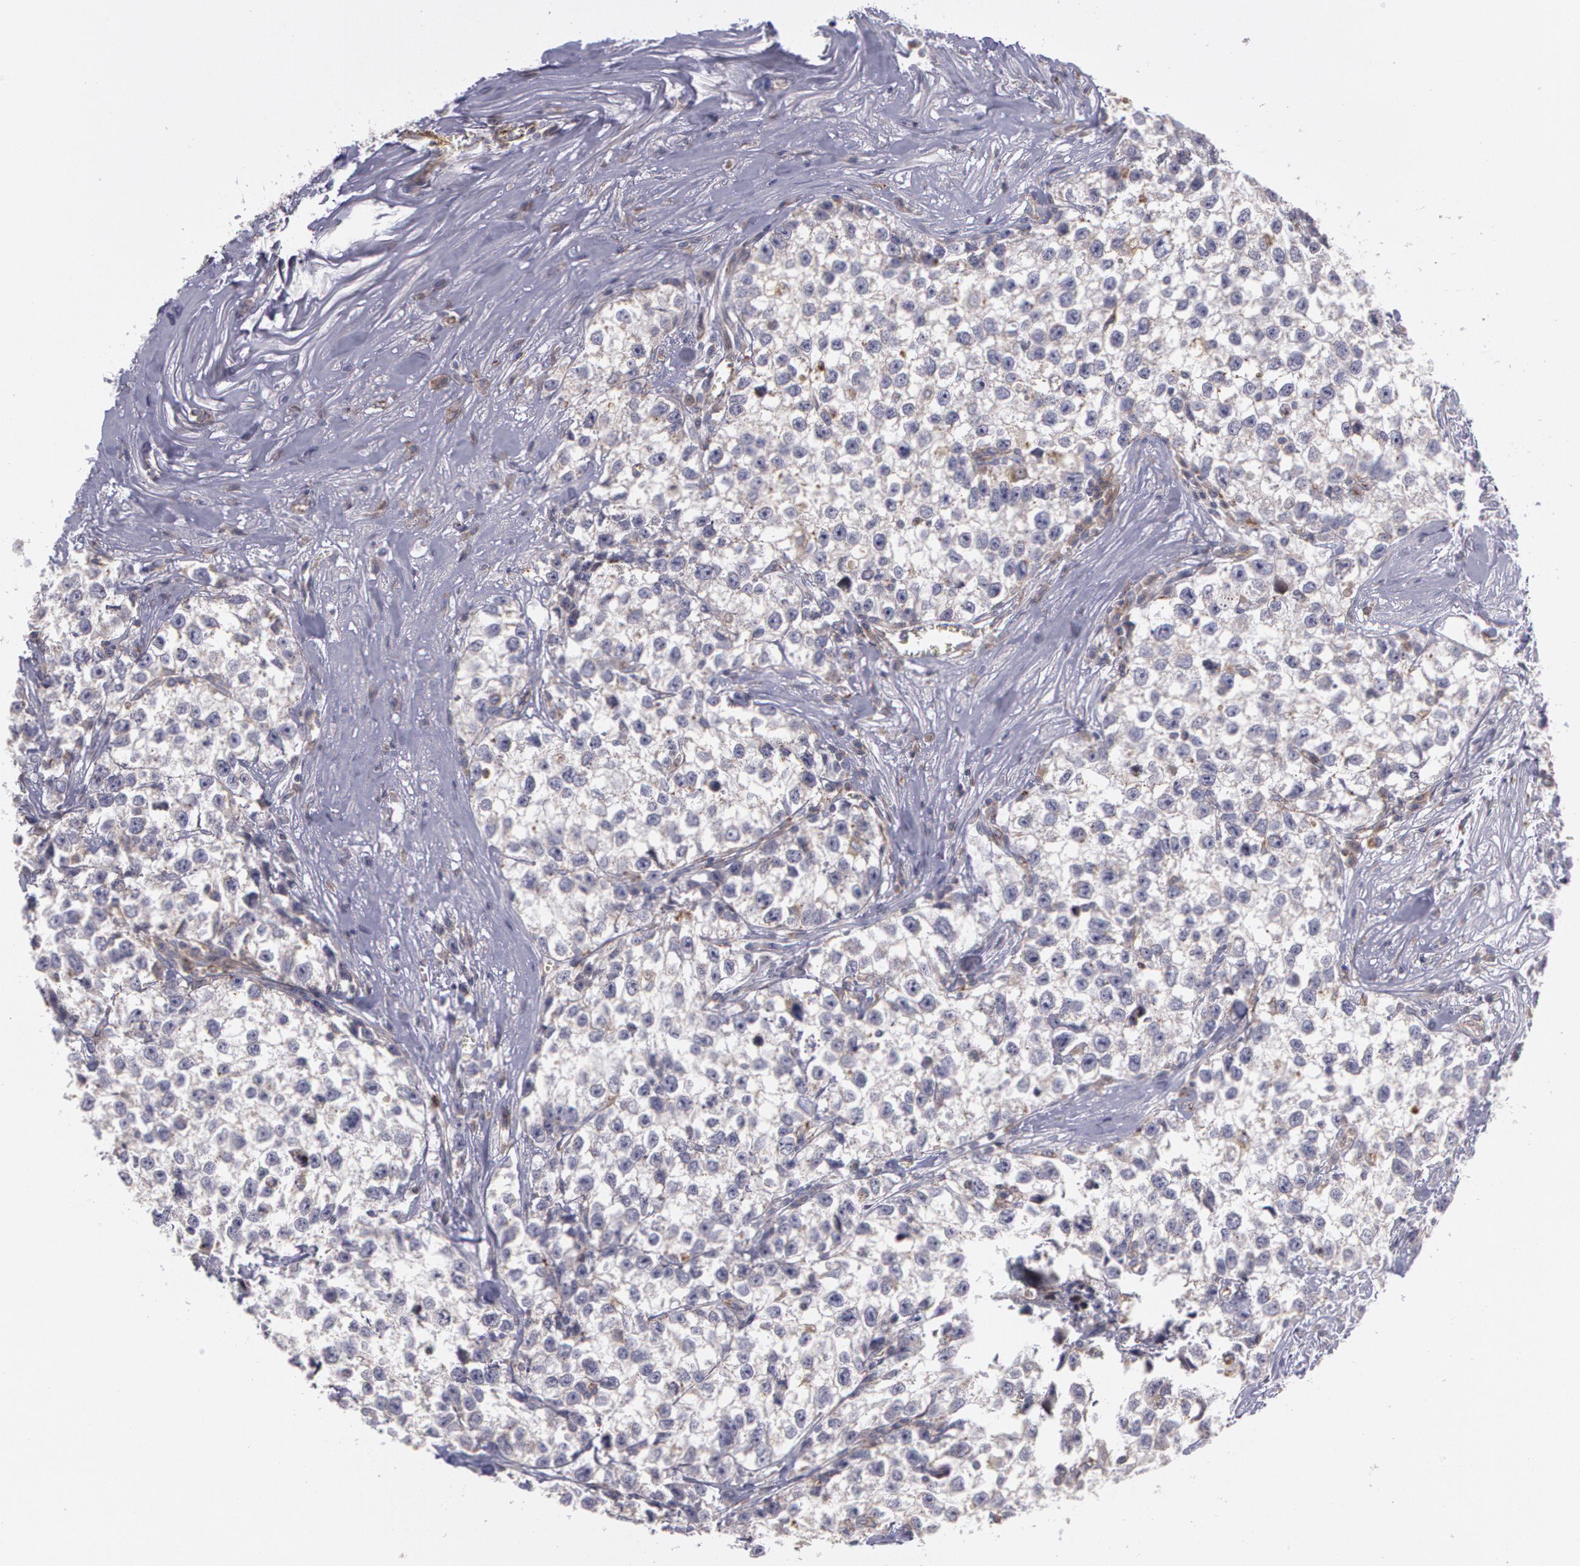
{"staining": {"intensity": "weak", "quantity": "<25%", "location": "cytoplasmic/membranous"}, "tissue": "testis cancer", "cell_type": "Tumor cells", "image_type": "cancer", "snomed": [{"axis": "morphology", "description": "Seminoma, NOS"}, {"axis": "morphology", "description": "Carcinoma, Embryonal, NOS"}, {"axis": "topography", "description": "Testis"}], "caption": "Testis embryonal carcinoma stained for a protein using immunohistochemistry (IHC) displays no staining tumor cells.", "gene": "FLOT2", "patient": {"sex": "male", "age": 30}}